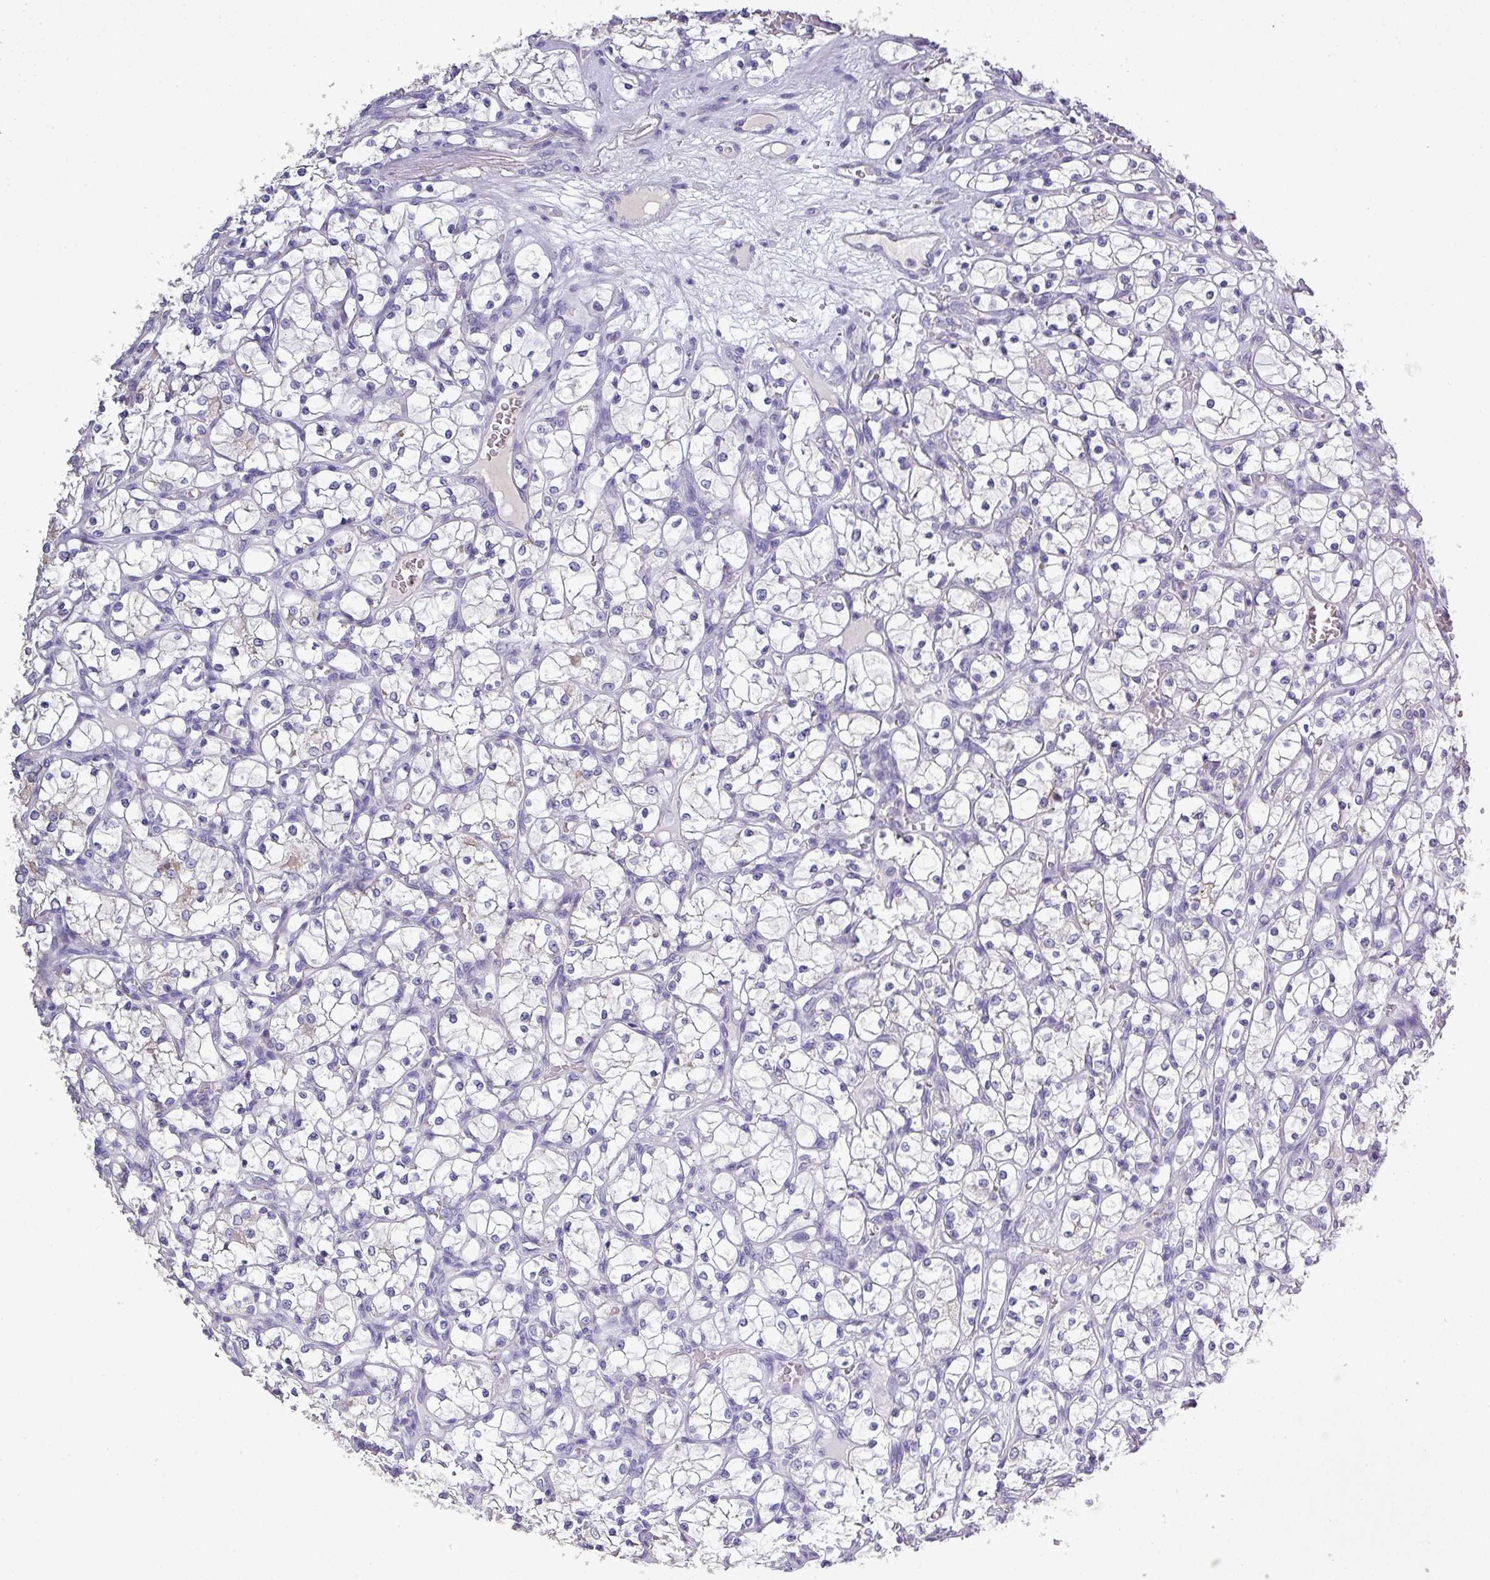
{"staining": {"intensity": "negative", "quantity": "none", "location": "none"}, "tissue": "renal cancer", "cell_type": "Tumor cells", "image_type": "cancer", "snomed": [{"axis": "morphology", "description": "Adenocarcinoma, NOS"}, {"axis": "topography", "description": "Kidney"}], "caption": "DAB (3,3'-diaminobenzidine) immunohistochemical staining of human renal adenocarcinoma shows no significant expression in tumor cells.", "gene": "ISLR", "patient": {"sex": "female", "age": 69}}